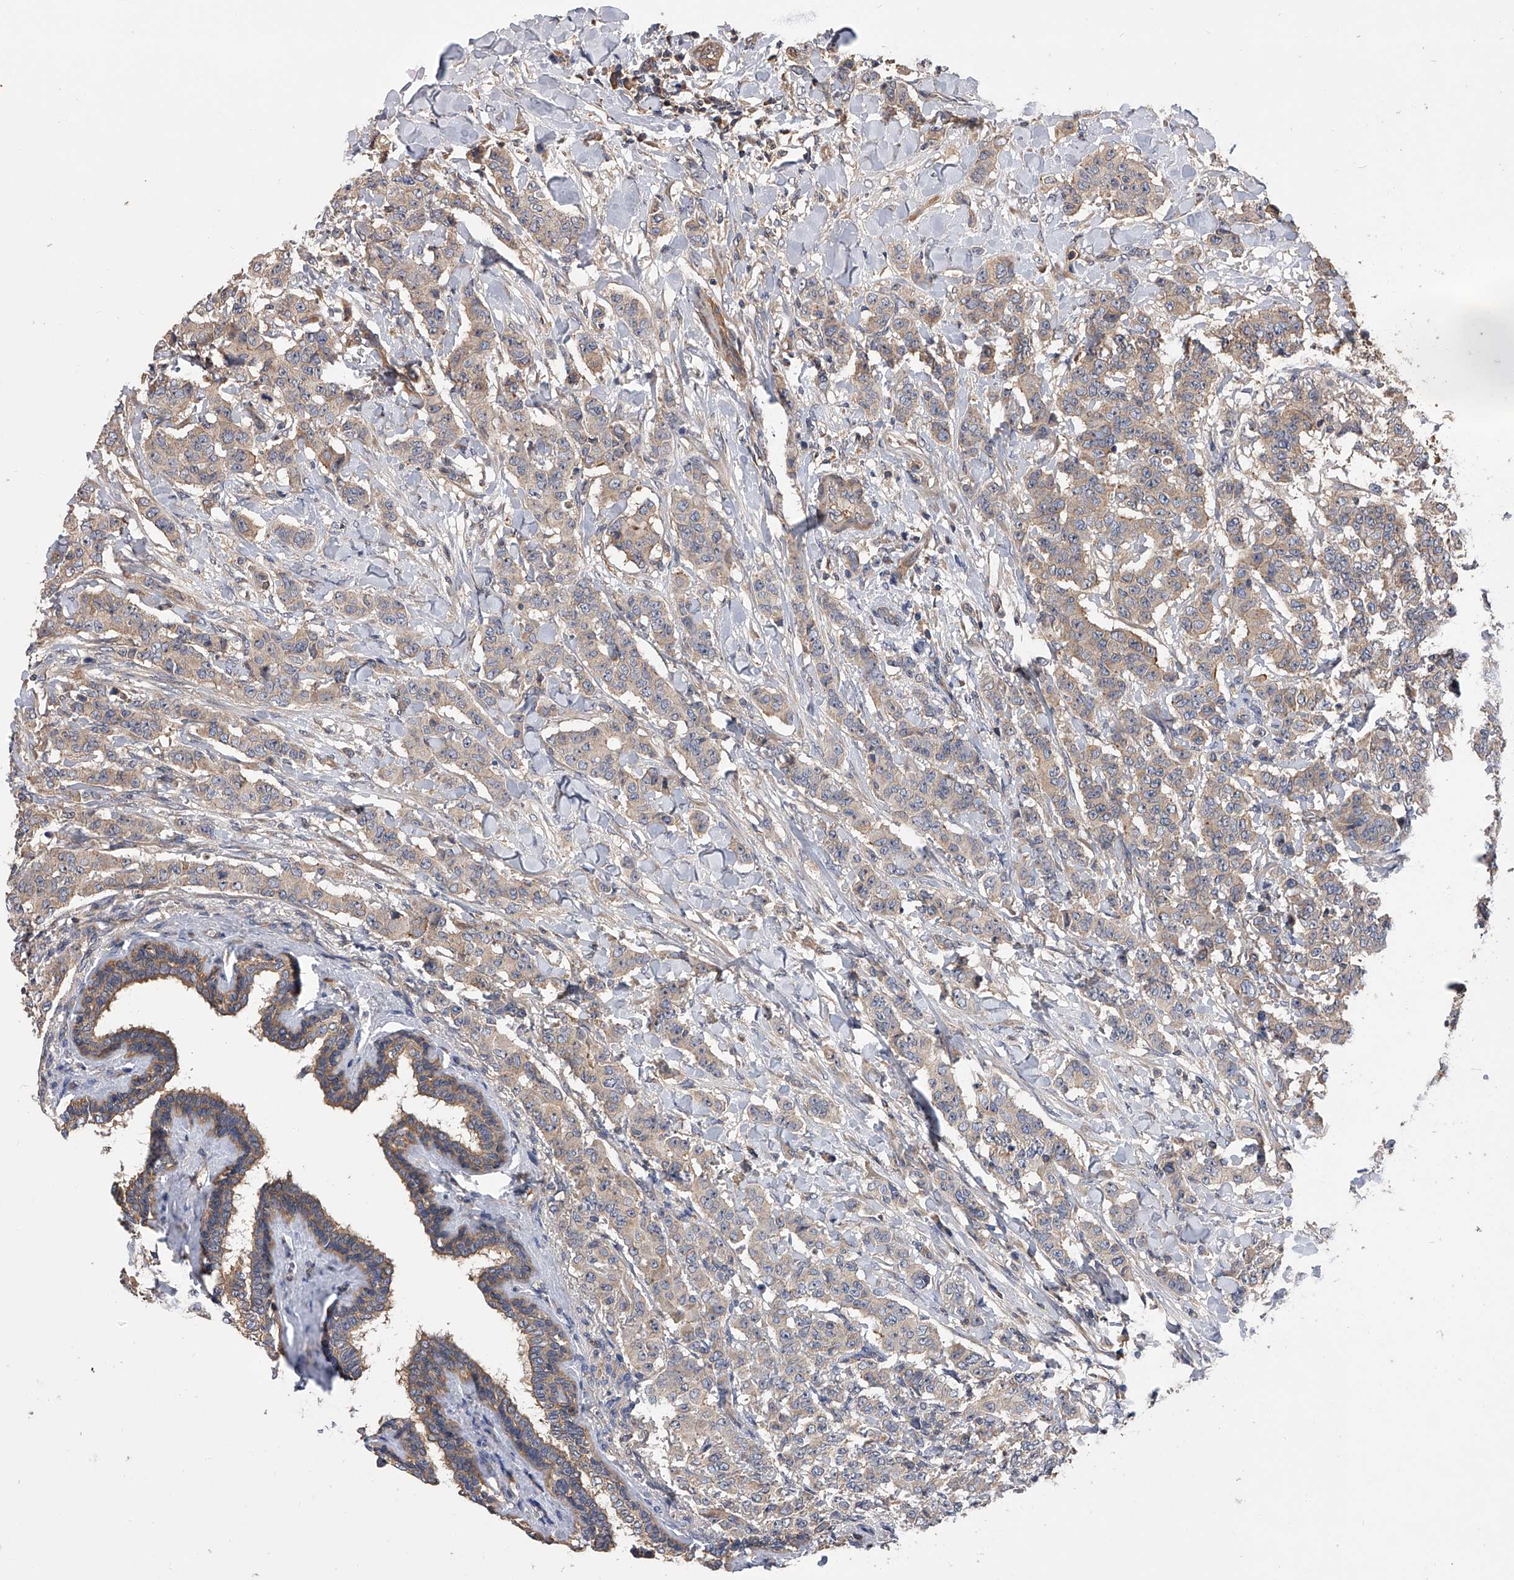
{"staining": {"intensity": "weak", "quantity": ">75%", "location": "cytoplasmic/membranous"}, "tissue": "breast cancer", "cell_type": "Tumor cells", "image_type": "cancer", "snomed": [{"axis": "morphology", "description": "Duct carcinoma"}, {"axis": "topography", "description": "Breast"}], "caption": "The immunohistochemical stain labels weak cytoplasmic/membranous staining in tumor cells of infiltrating ductal carcinoma (breast) tissue.", "gene": "CUL7", "patient": {"sex": "female", "age": 40}}